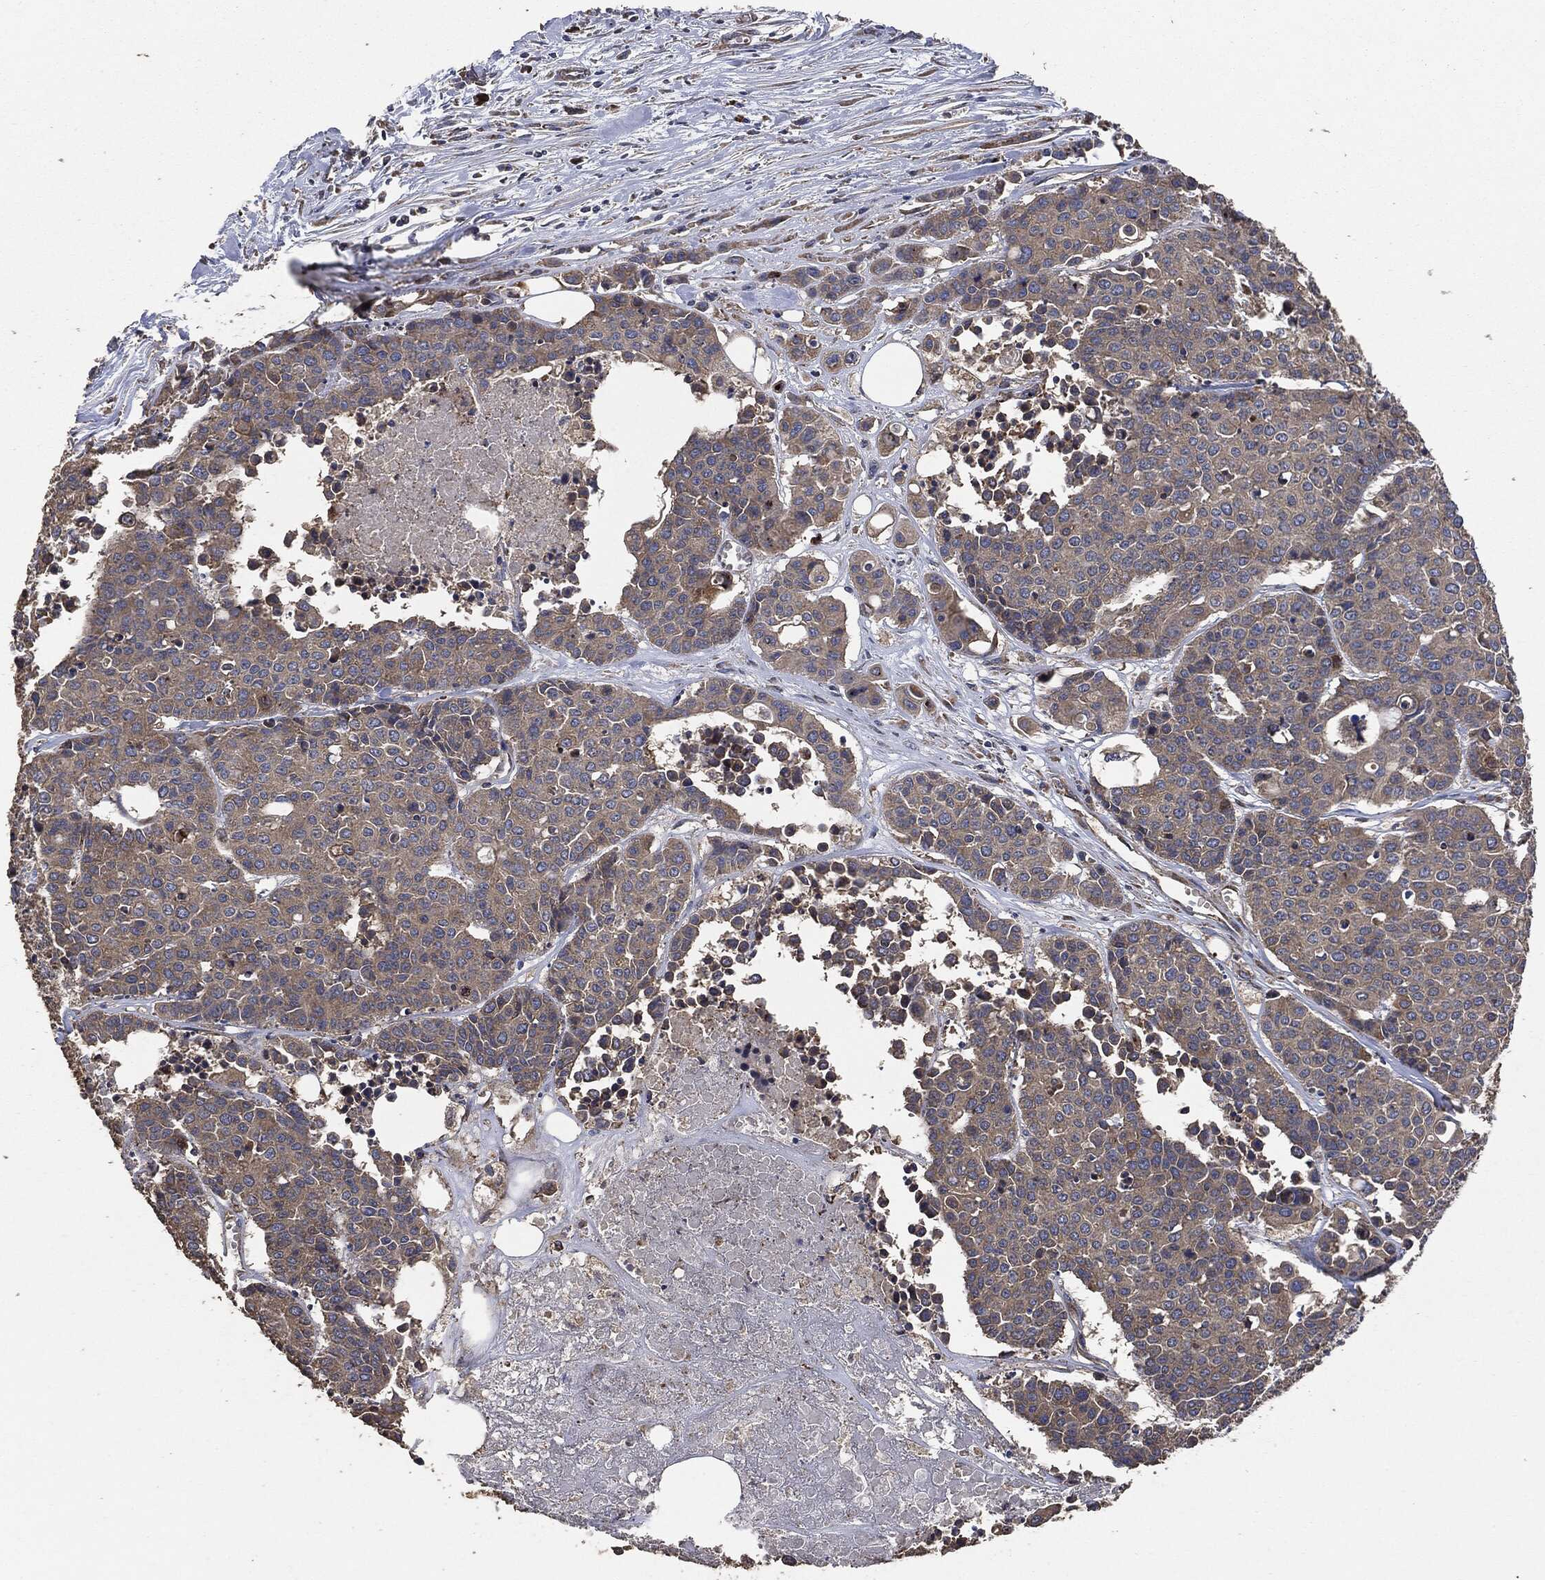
{"staining": {"intensity": "weak", "quantity": ">75%", "location": "cytoplasmic/membranous"}, "tissue": "carcinoid", "cell_type": "Tumor cells", "image_type": "cancer", "snomed": [{"axis": "morphology", "description": "Carcinoid, malignant, NOS"}, {"axis": "topography", "description": "Colon"}], "caption": "Immunohistochemical staining of human carcinoid displays low levels of weak cytoplasmic/membranous positivity in approximately >75% of tumor cells. The staining was performed using DAB (3,3'-diaminobenzidine) to visualize the protein expression in brown, while the nuclei were stained in blue with hematoxylin (Magnification: 20x).", "gene": "STK3", "patient": {"sex": "male", "age": 81}}